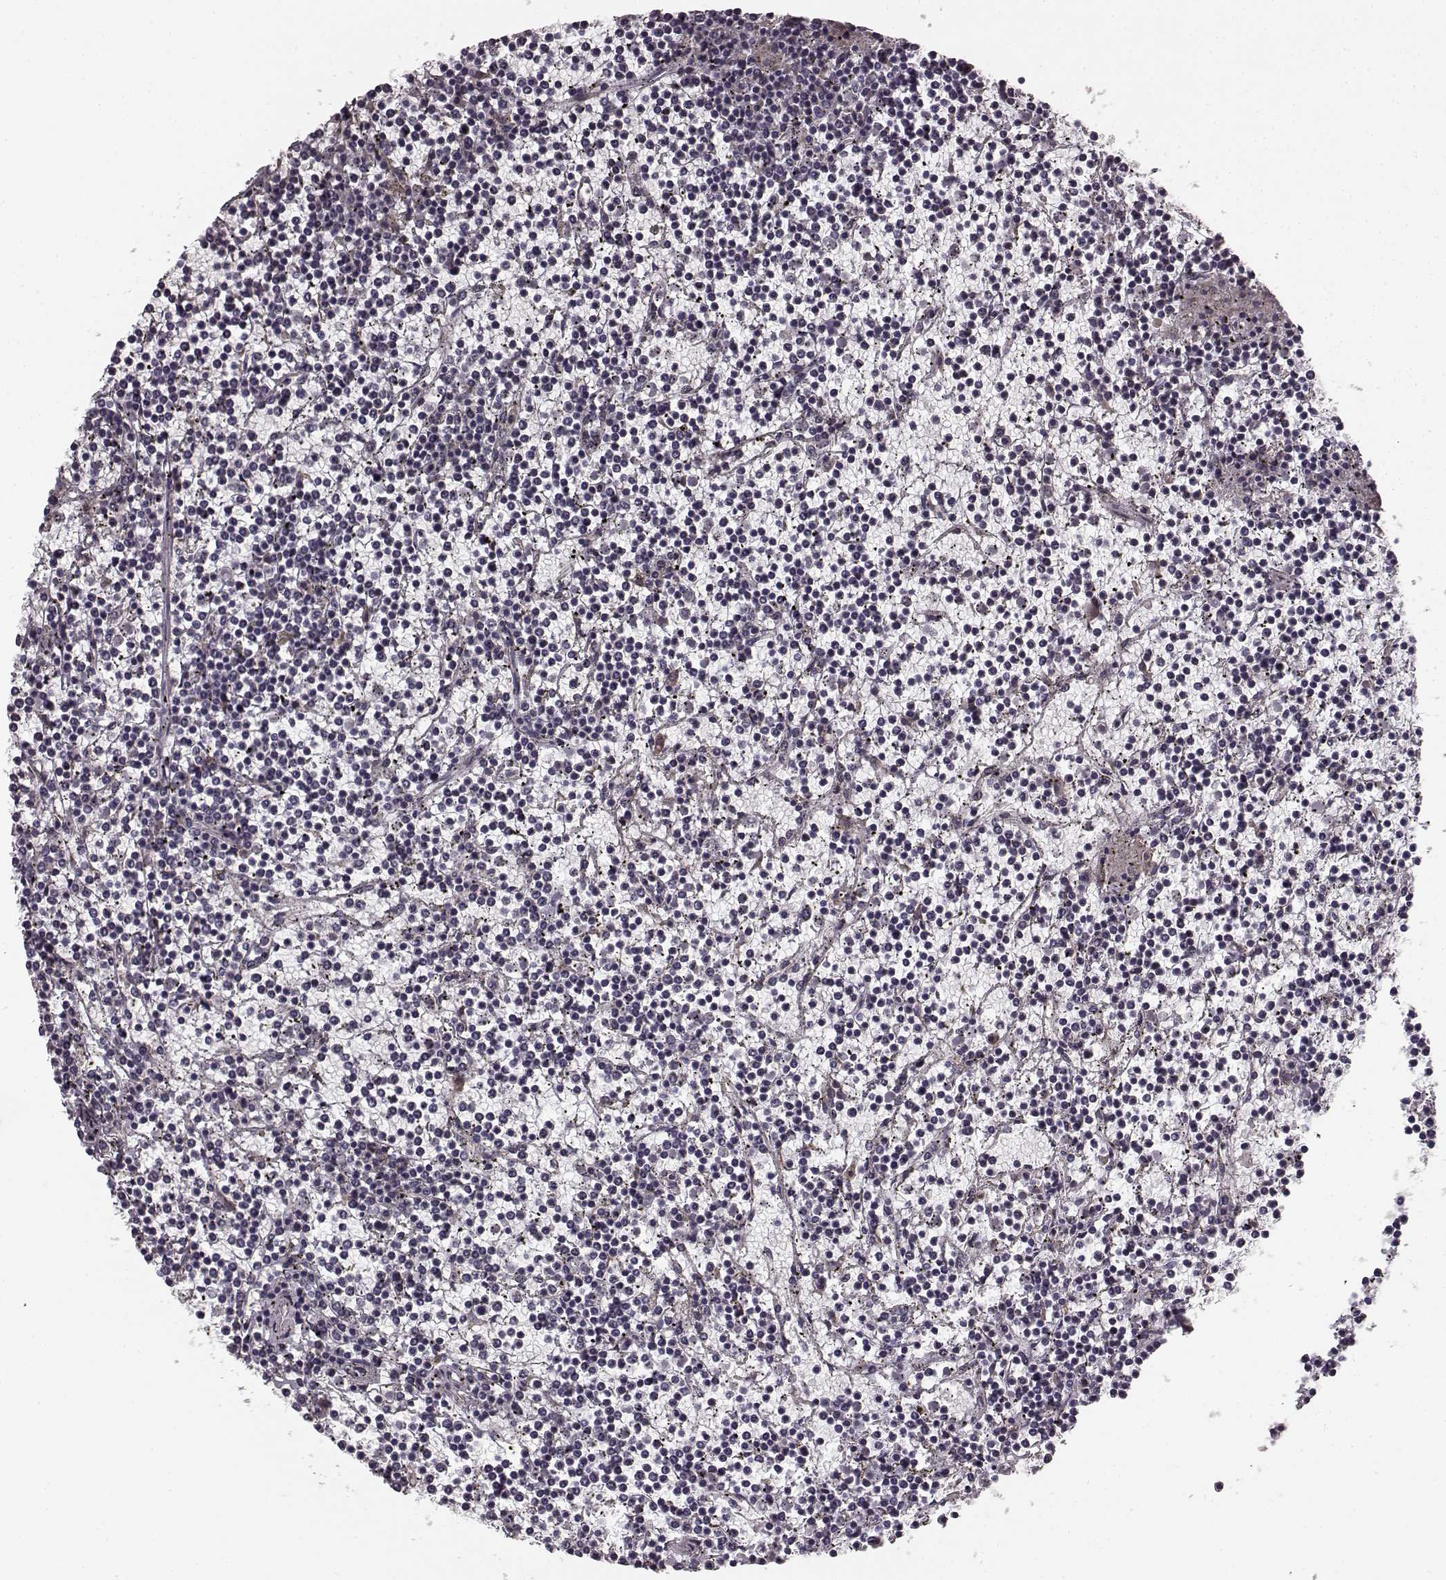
{"staining": {"intensity": "negative", "quantity": "none", "location": "none"}, "tissue": "lymphoma", "cell_type": "Tumor cells", "image_type": "cancer", "snomed": [{"axis": "morphology", "description": "Malignant lymphoma, non-Hodgkin's type, Low grade"}, {"axis": "topography", "description": "Spleen"}], "caption": "High power microscopy micrograph of an immunohistochemistry photomicrograph of lymphoma, revealing no significant expression in tumor cells.", "gene": "FAM234B", "patient": {"sex": "female", "age": 19}}